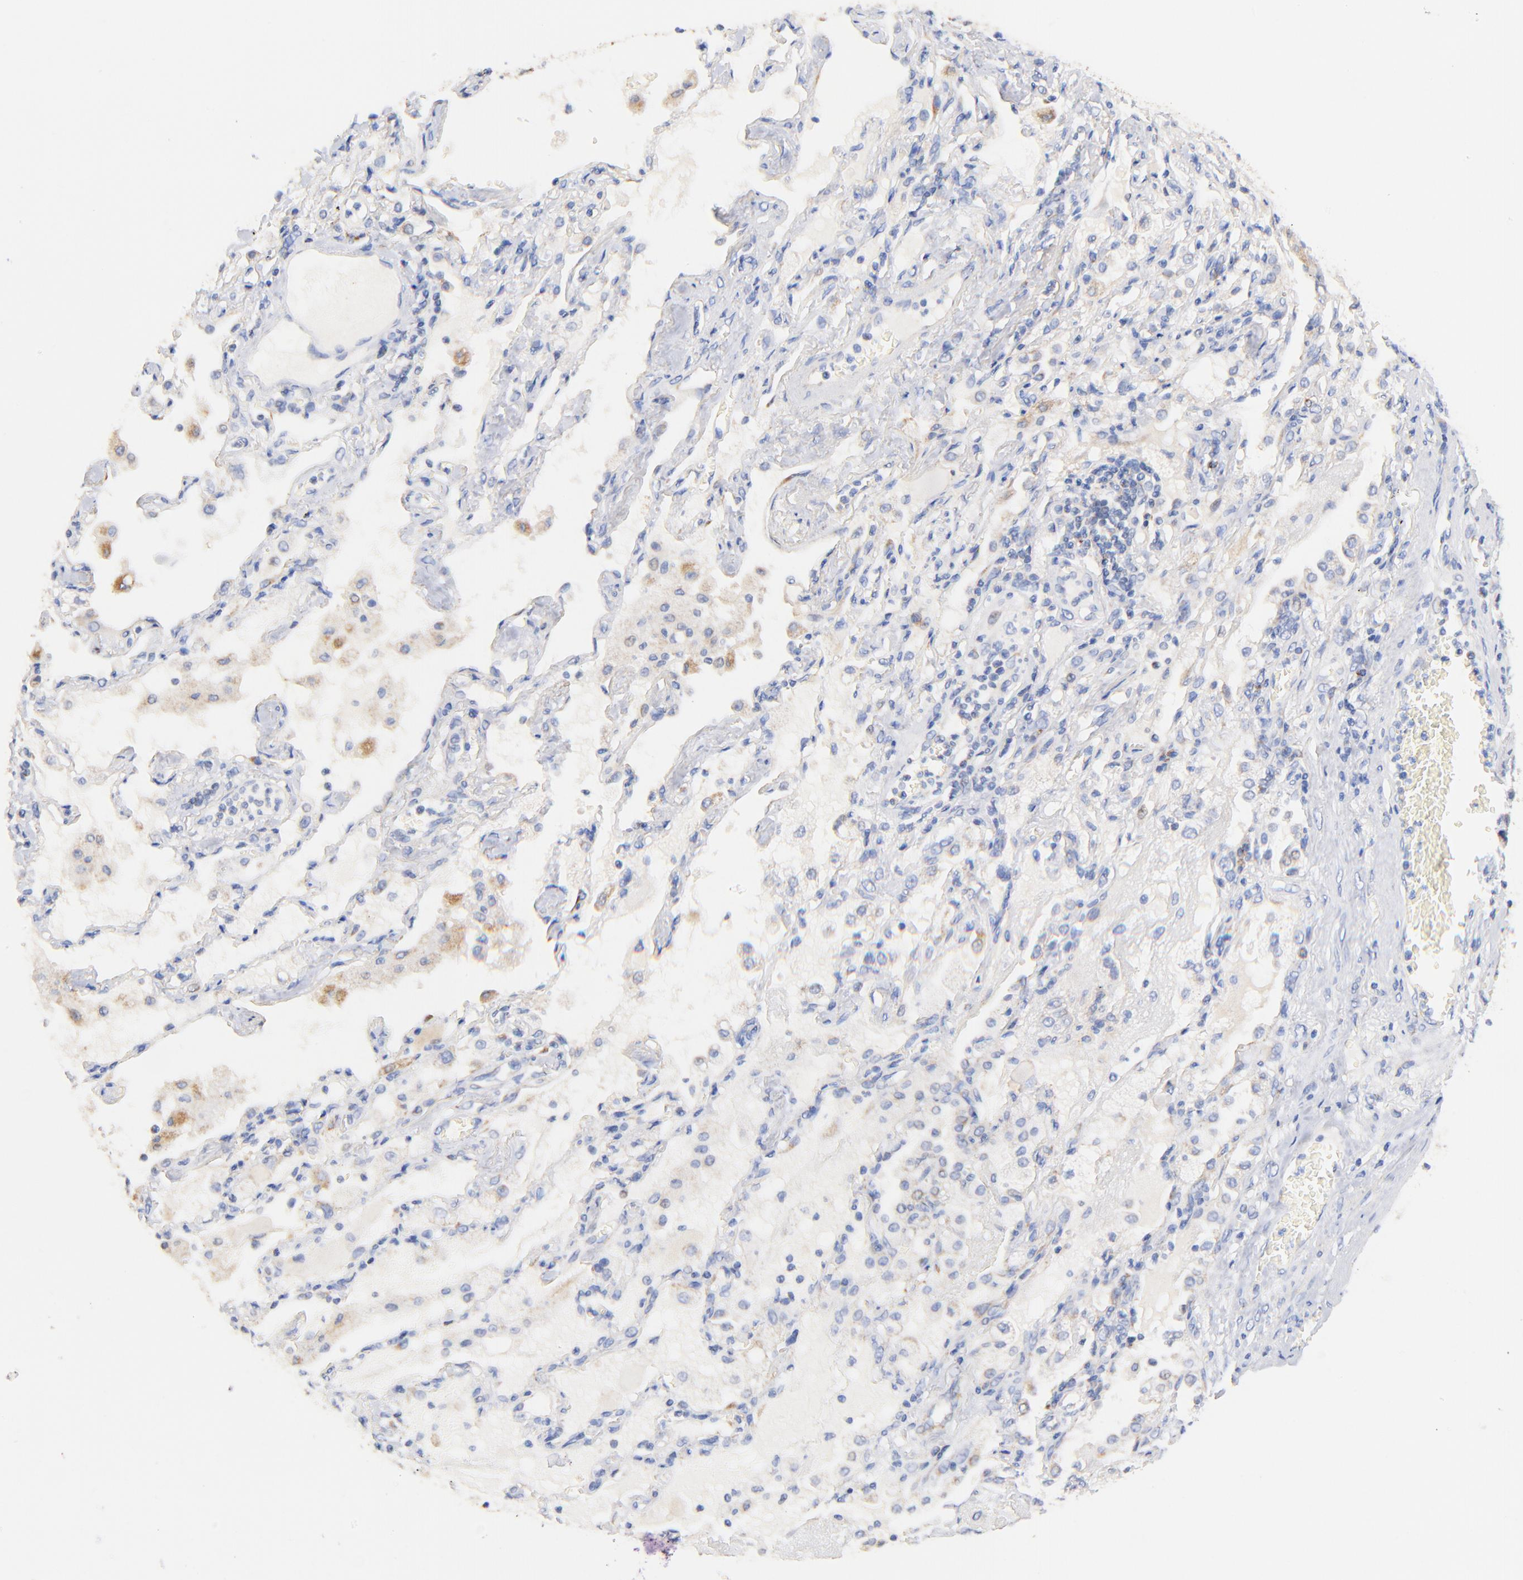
{"staining": {"intensity": "weak", "quantity": "25%-75%", "location": "cytoplasmic/membranous"}, "tissue": "lung cancer", "cell_type": "Tumor cells", "image_type": "cancer", "snomed": [{"axis": "morphology", "description": "Squamous cell carcinoma, NOS"}, {"axis": "topography", "description": "Lung"}], "caption": "Lung squamous cell carcinoma stained for a protein (brown) shows weak cytoplasmic/membranous positive positivity in about 25%-75% of tumor cells.", "gene": "ATP5F1D", "patient": {"sex": "female", "age": 76}}